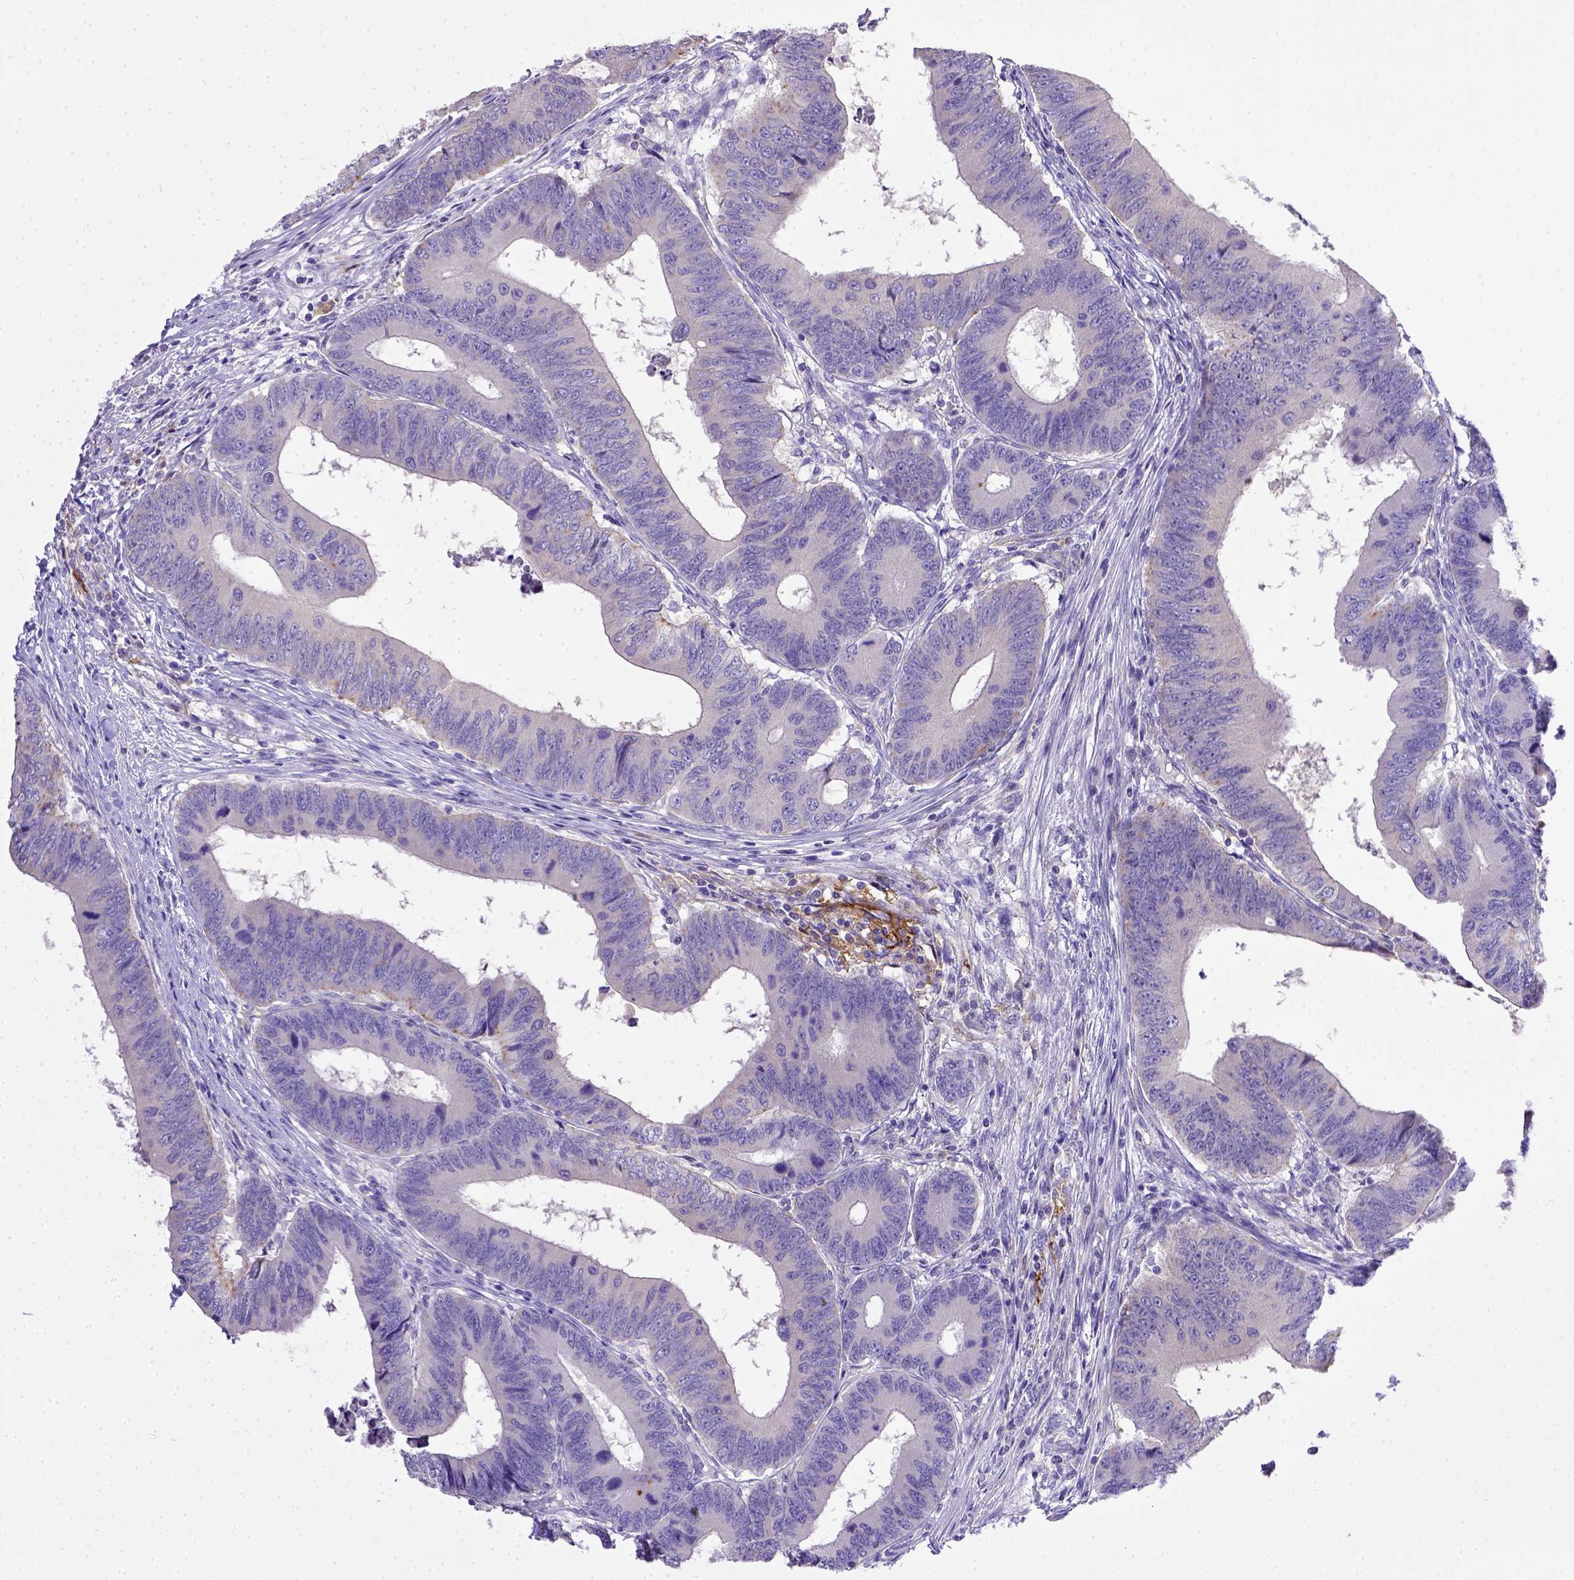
{"staining": {"intensity": "negative", "quantity": "none", "location": "none"}, "tissue": "colorectal cancer", "cell_type": "Tumor cells", "image_type": "cancer", "snomed": [{"axis": "morphology", "description": "Adenocarcinoma, NOS"}, {"axis": "topography", "description": "Colon"}], "caption": "Human colorectal adenocarcinoma stained for a protein using immunohistochemistry exhibits no expression in tumor cells.", "gene": "CD40", "patient": {"sex": "male", "age": 53}}